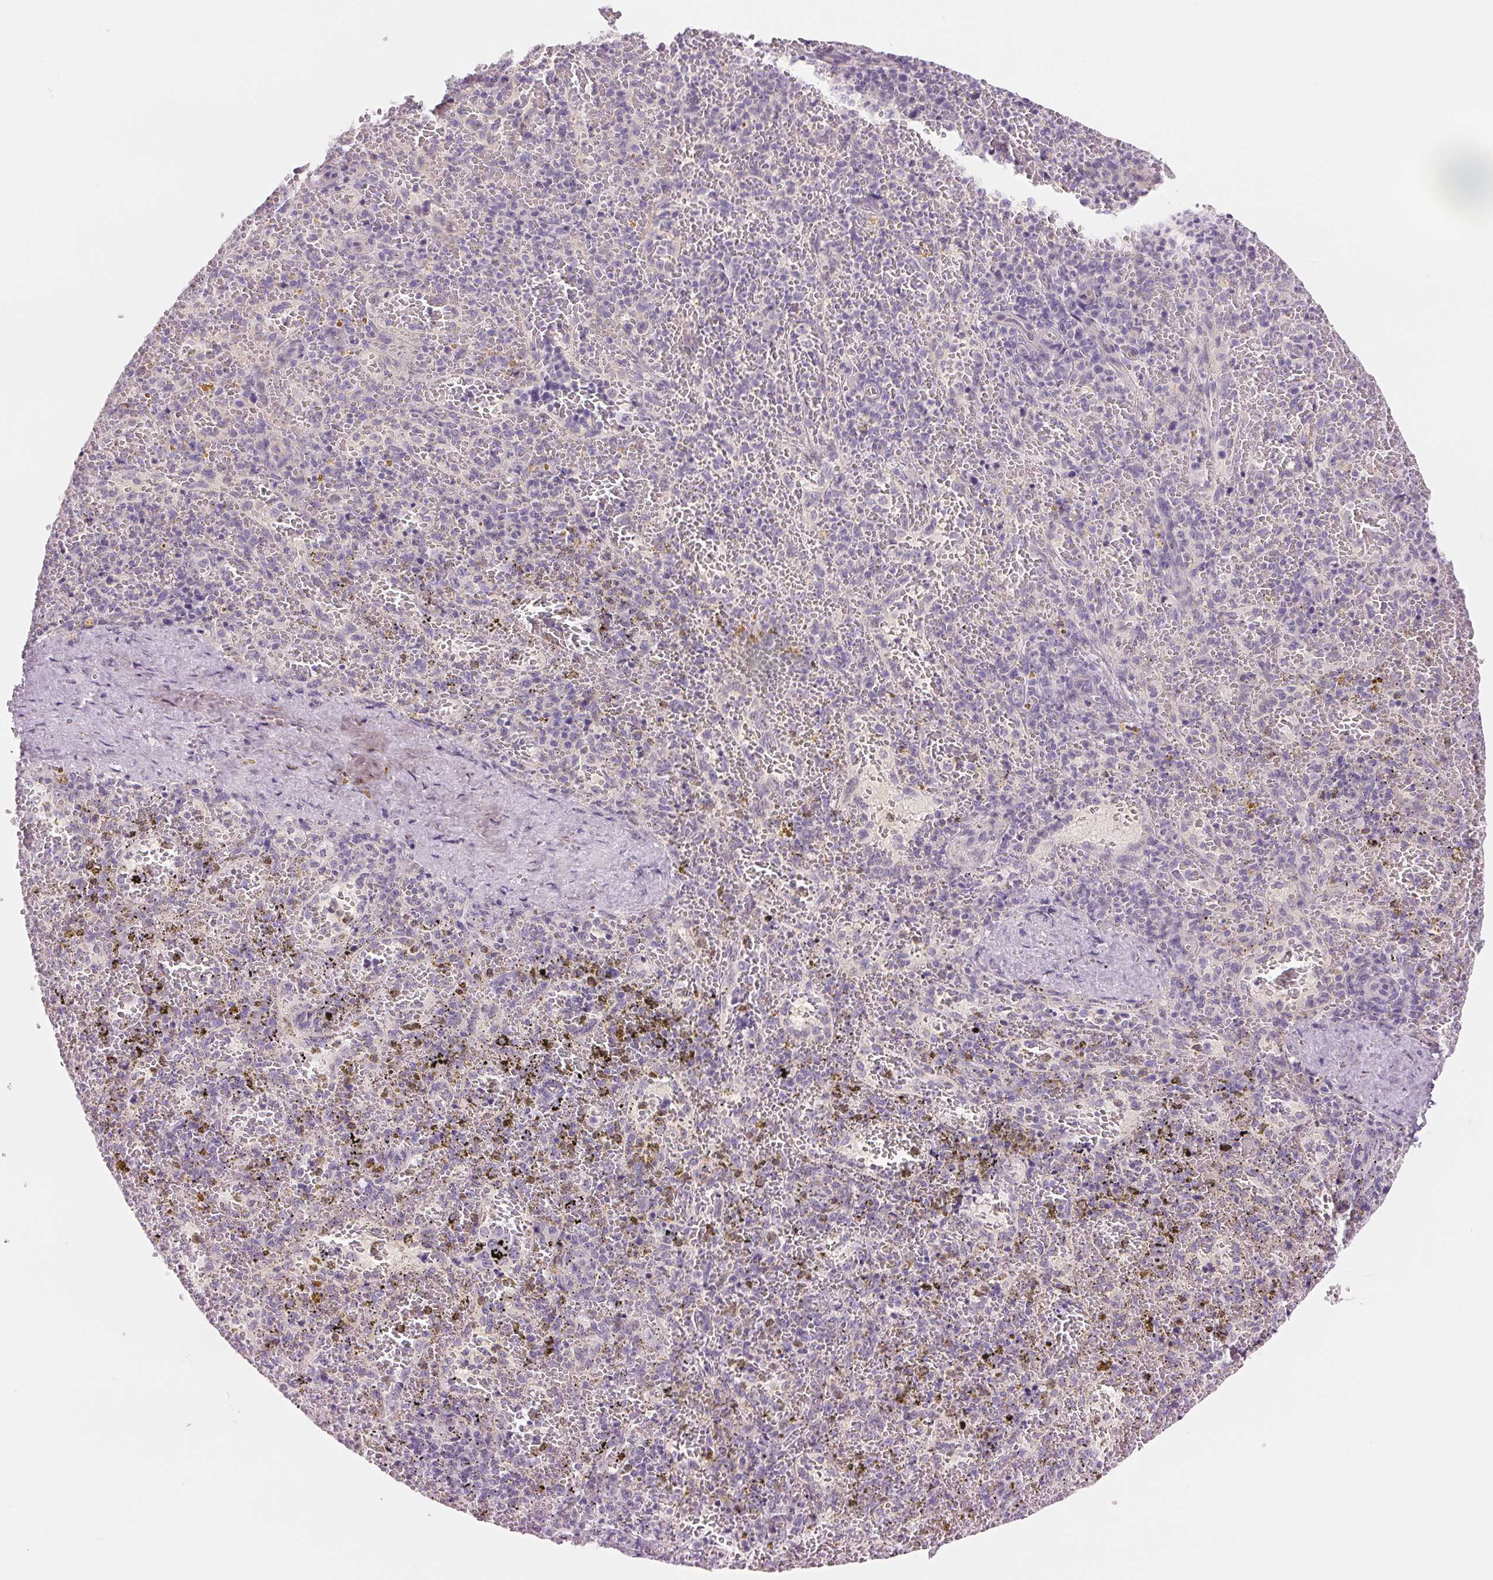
{"staining": {"intensity": "negative", "quantity": "none", "location": "none"}, "tissue": "spleen", "cell_type": "Cells in red pulp", "image_type": "normal", "snomed": [{"axis": "morphology", "description": "Normal tissue, NOS"}, {"axis": "topography", "description": "Spleen"}], "caption": "Human spleen stained for a protein using immunohistochemistry displays no positivity in cells in red pulp.", "gene": "CCDC168", "patient": {"sex": "female", "age": 50}}